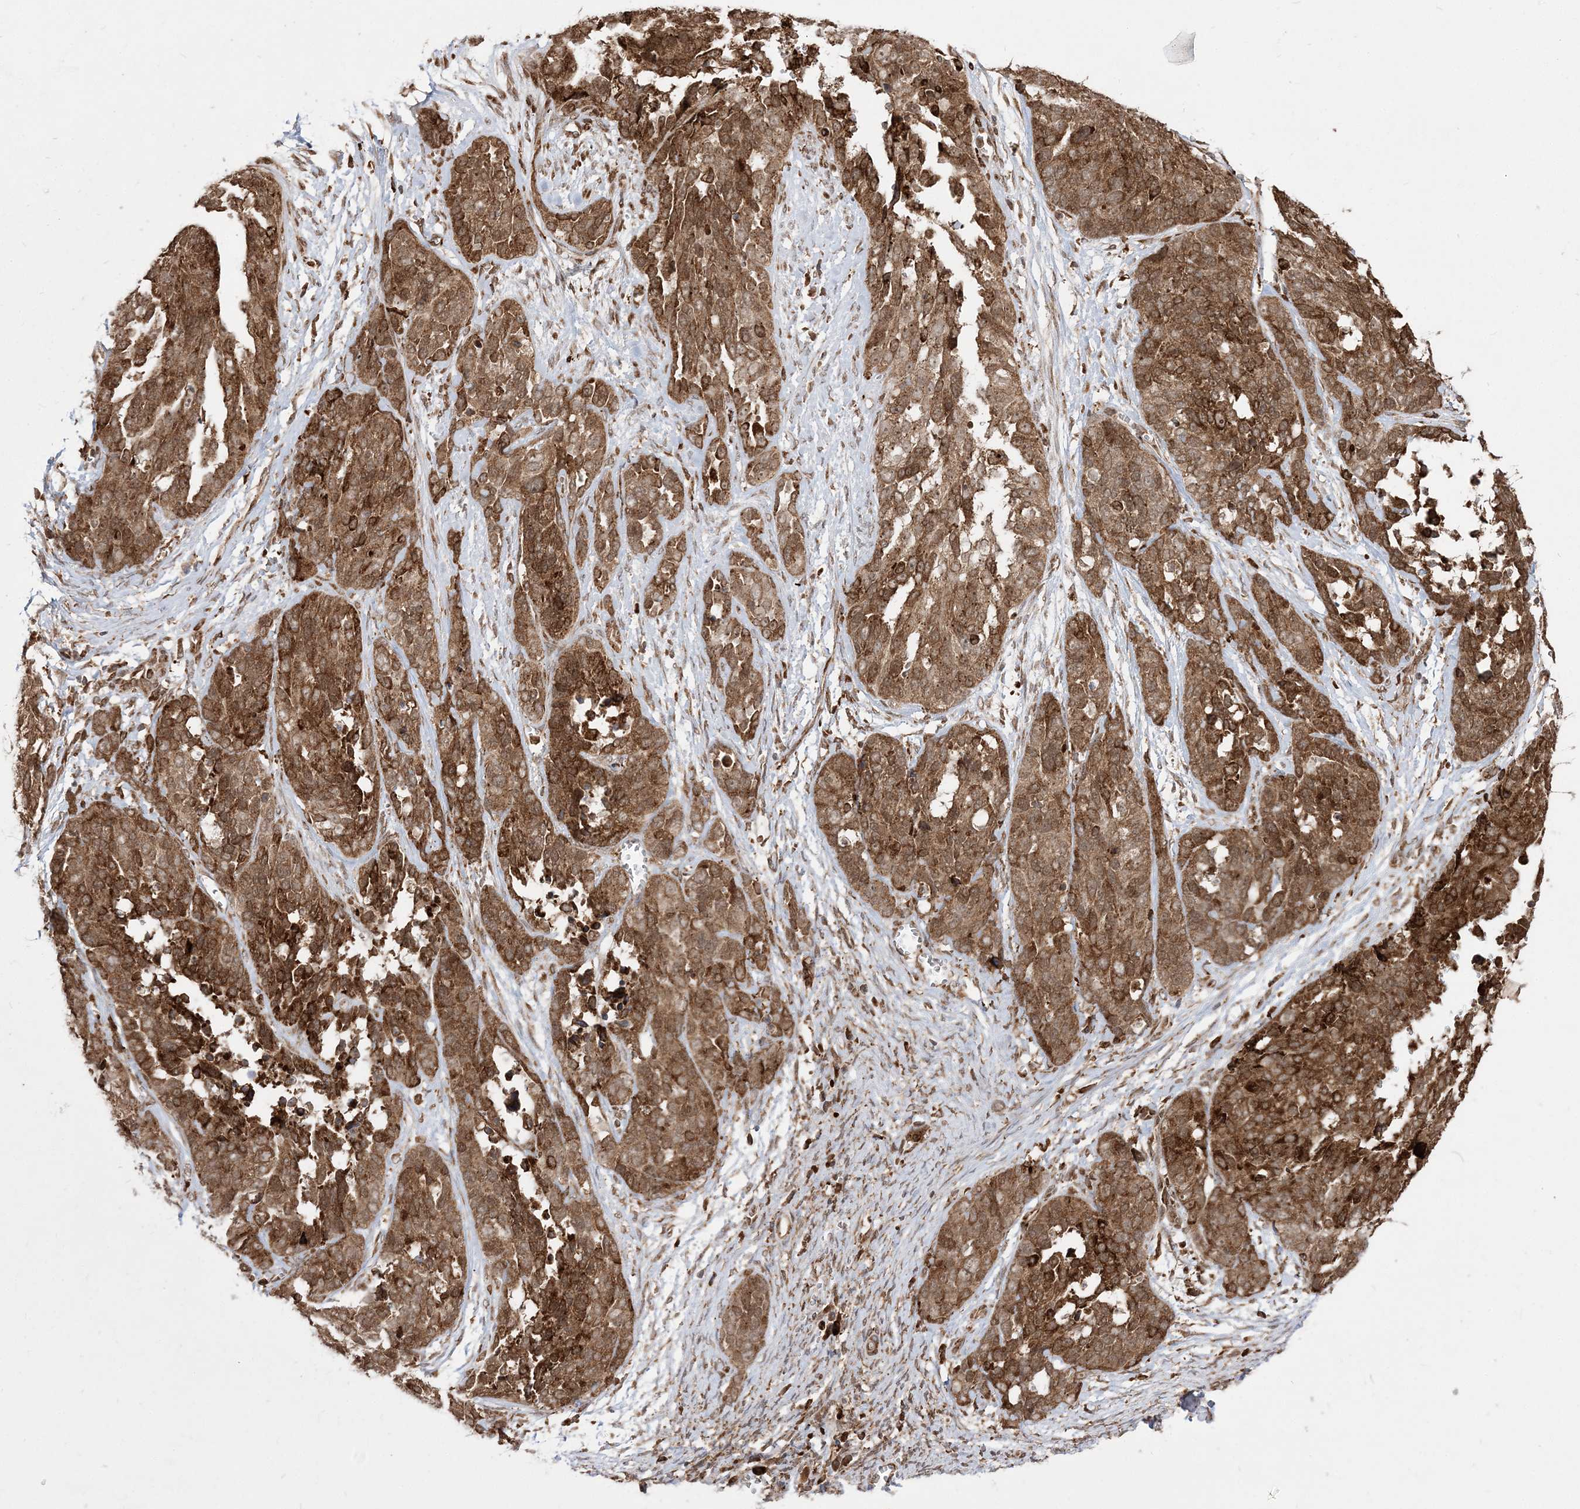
{"staining": {"intensity": "strong", "quantity": ">75%", "location": "cytoplasmic/membranous,nuclear"}, "tissue": "ovarian cancer", "cell_type": "Tumor cells", "image_type": "cancer", "snomed": [{"axis": "morphology", "description": "Cystadenocarcinoma, serous, NOS"}, {"axis": "topography", "description": "Ovary"}], "caption": "Immunohistochemistry of ovarian serous cystadenocarcinoma demonstrates high levels of strong cytoplasmic/membranous and nuclear staining in about >75% of tumor cells. (brown staining indicates protein expression, while blue staining denotes nuclei).", "gene": "EPC2", "patient": {"sex": "female", "age": 44}}